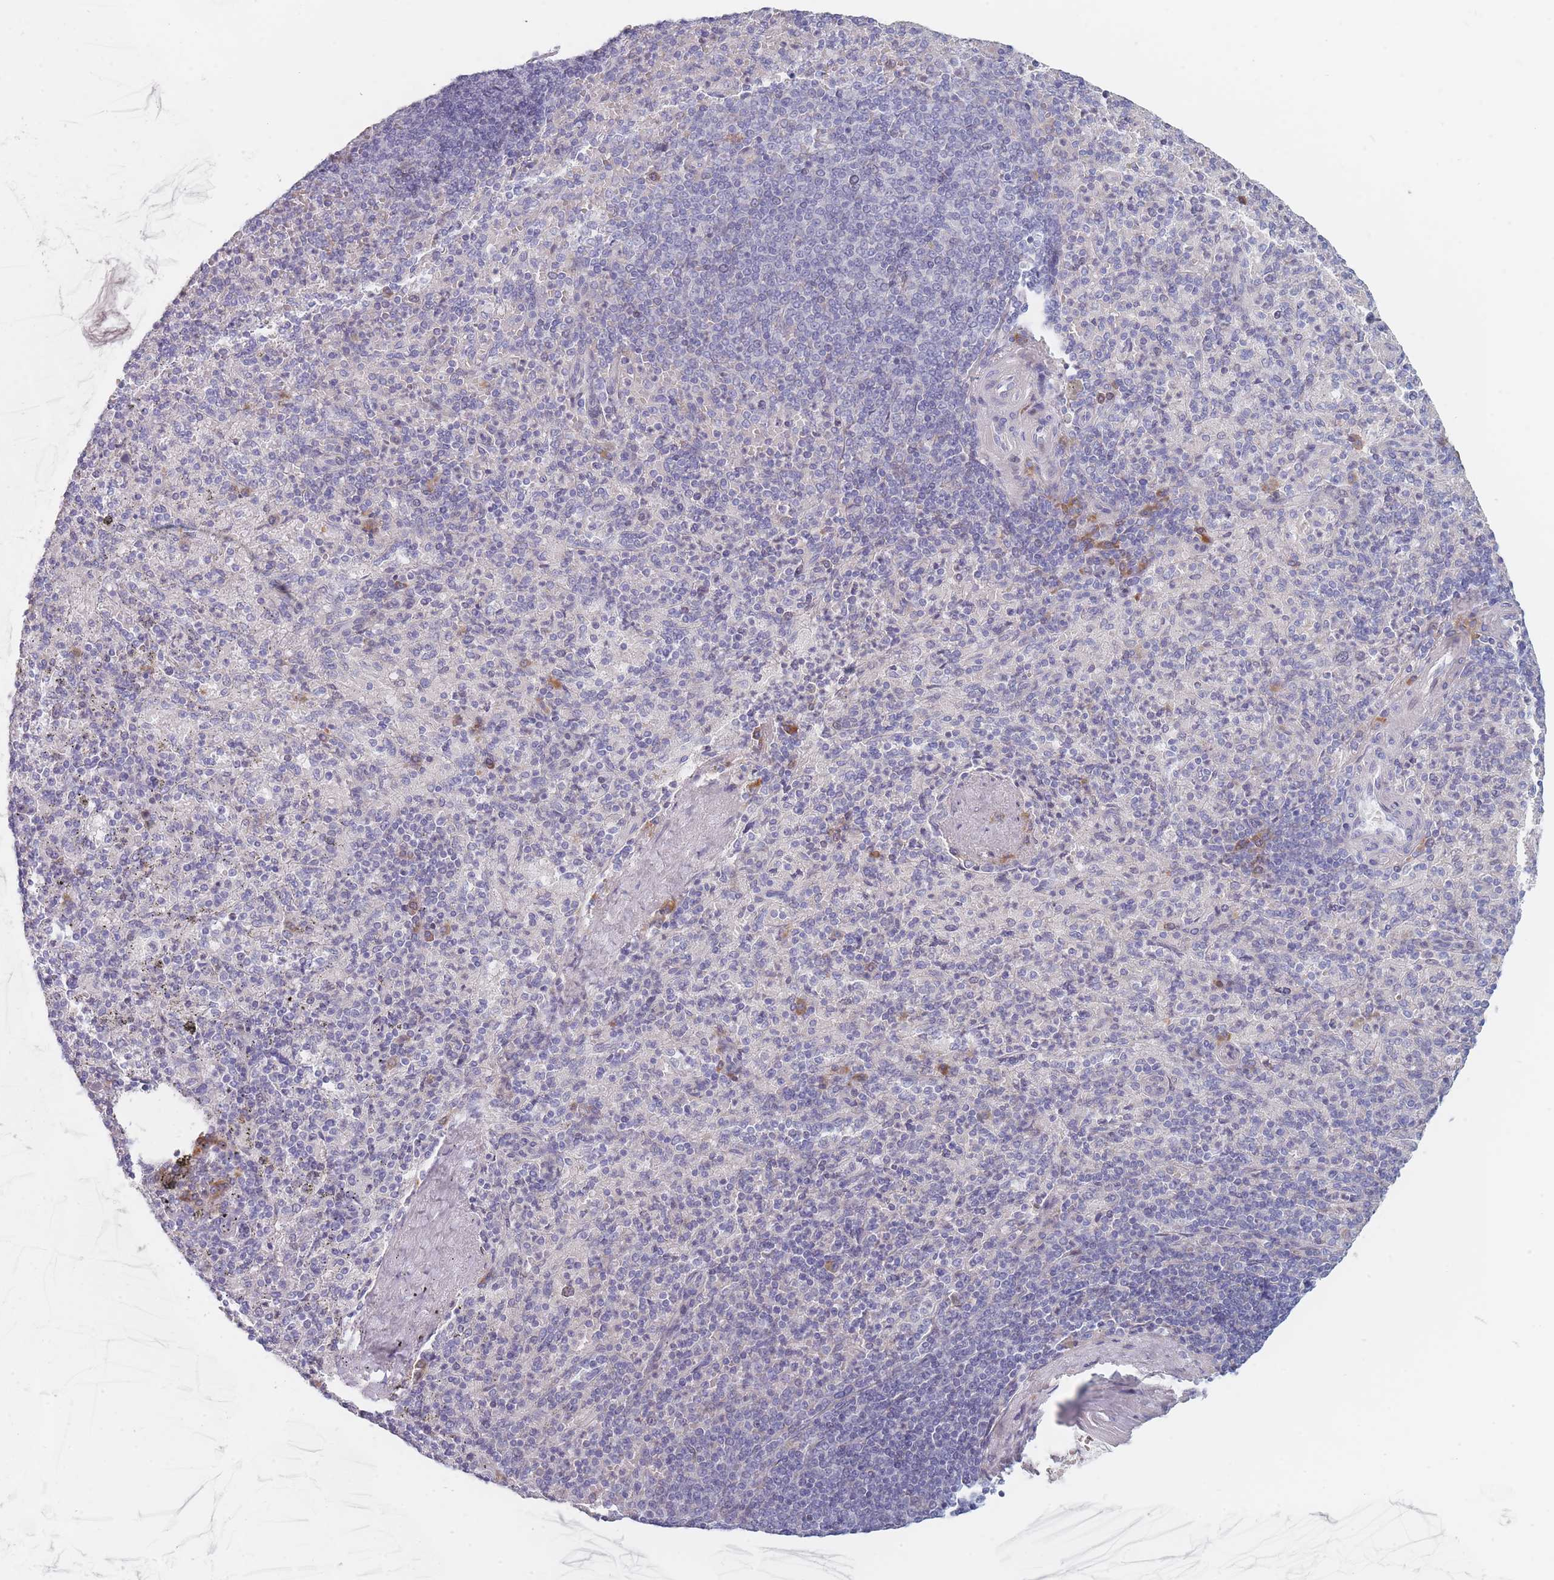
{"staining": {"intensity": "negative", "quantity": "none", "location": "none"}, "tissue": "spleen", "cell_type": "Cells in red pulp", "image_type": "normal", "snomed": [{"axis": "morphology", "description": "Normal tissue, NOS"}, {"axis": "topography", "description": "Spleen"}], "caption": "There is no significant positivity in cells in red pulp of spleen. The staining is performed using DAB (3,3'-diaminobenzidine) brown chromogen with nuclei counter-stained in using hematoxylin.", "gene": "SPATS1", "patient": {"sex": "male", "age": 82}}